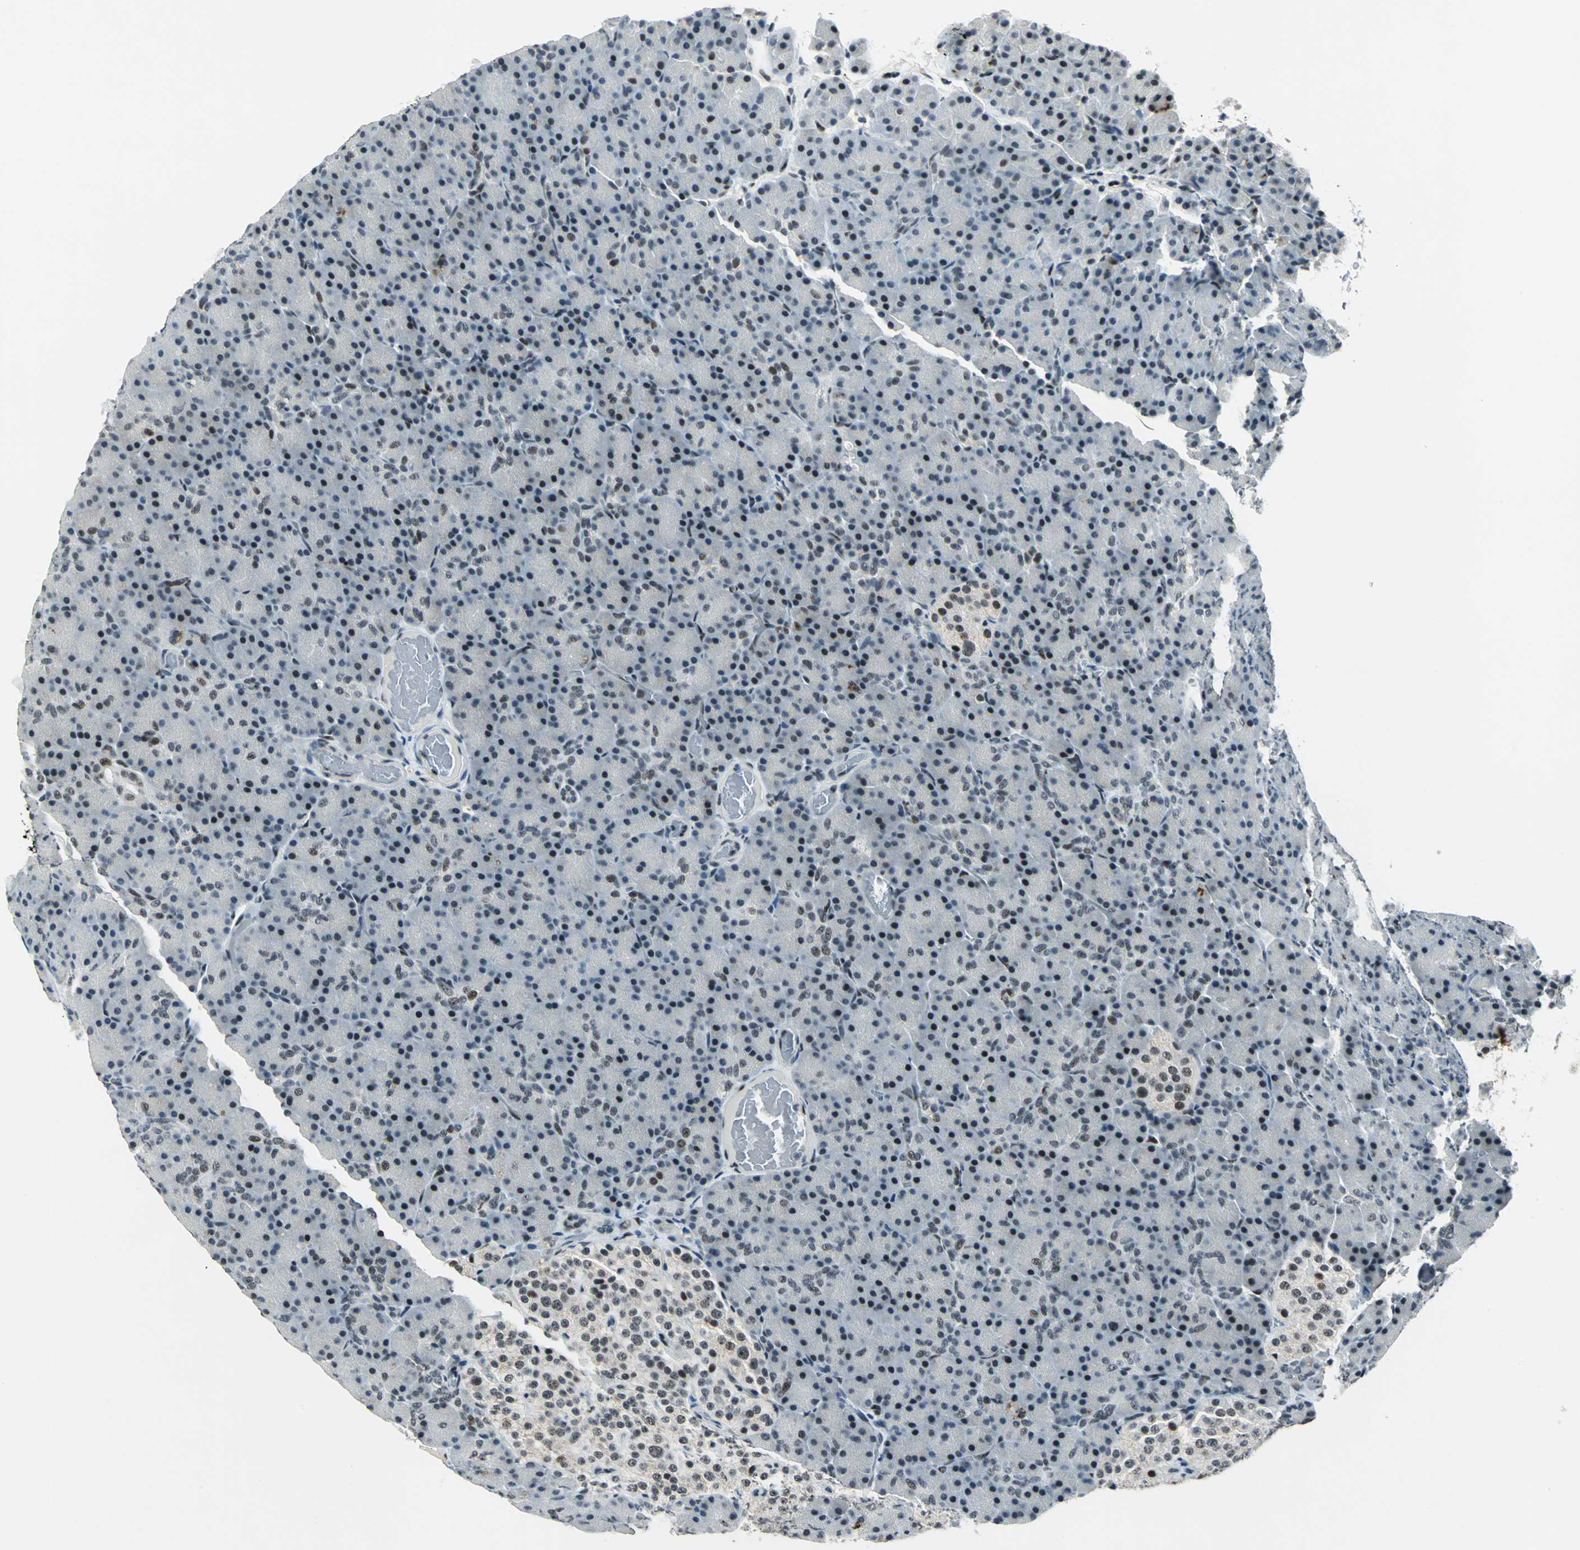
{"staining": {"intensity": "moderate", "quantity": ">75%", "location": "nuclear"}, "tissue": "pancreas", "cell_type": "Exocrine glandular cells", "image_type": "normal", "snomed": [{"axis": "morphology", "description": "Normal tissue, NOS"}, {"axis": "topography", "description": "Pancreas"}], "caption": "This histopathology image demonstrates immunohistochemistry (IHC) staining of unremarkable human pancreas, with medium moderate nuclear expression in about >75% of exocrine glandular cells.", "gene": "KAT6B", "patient": {"sex": "female", "age": 43}}